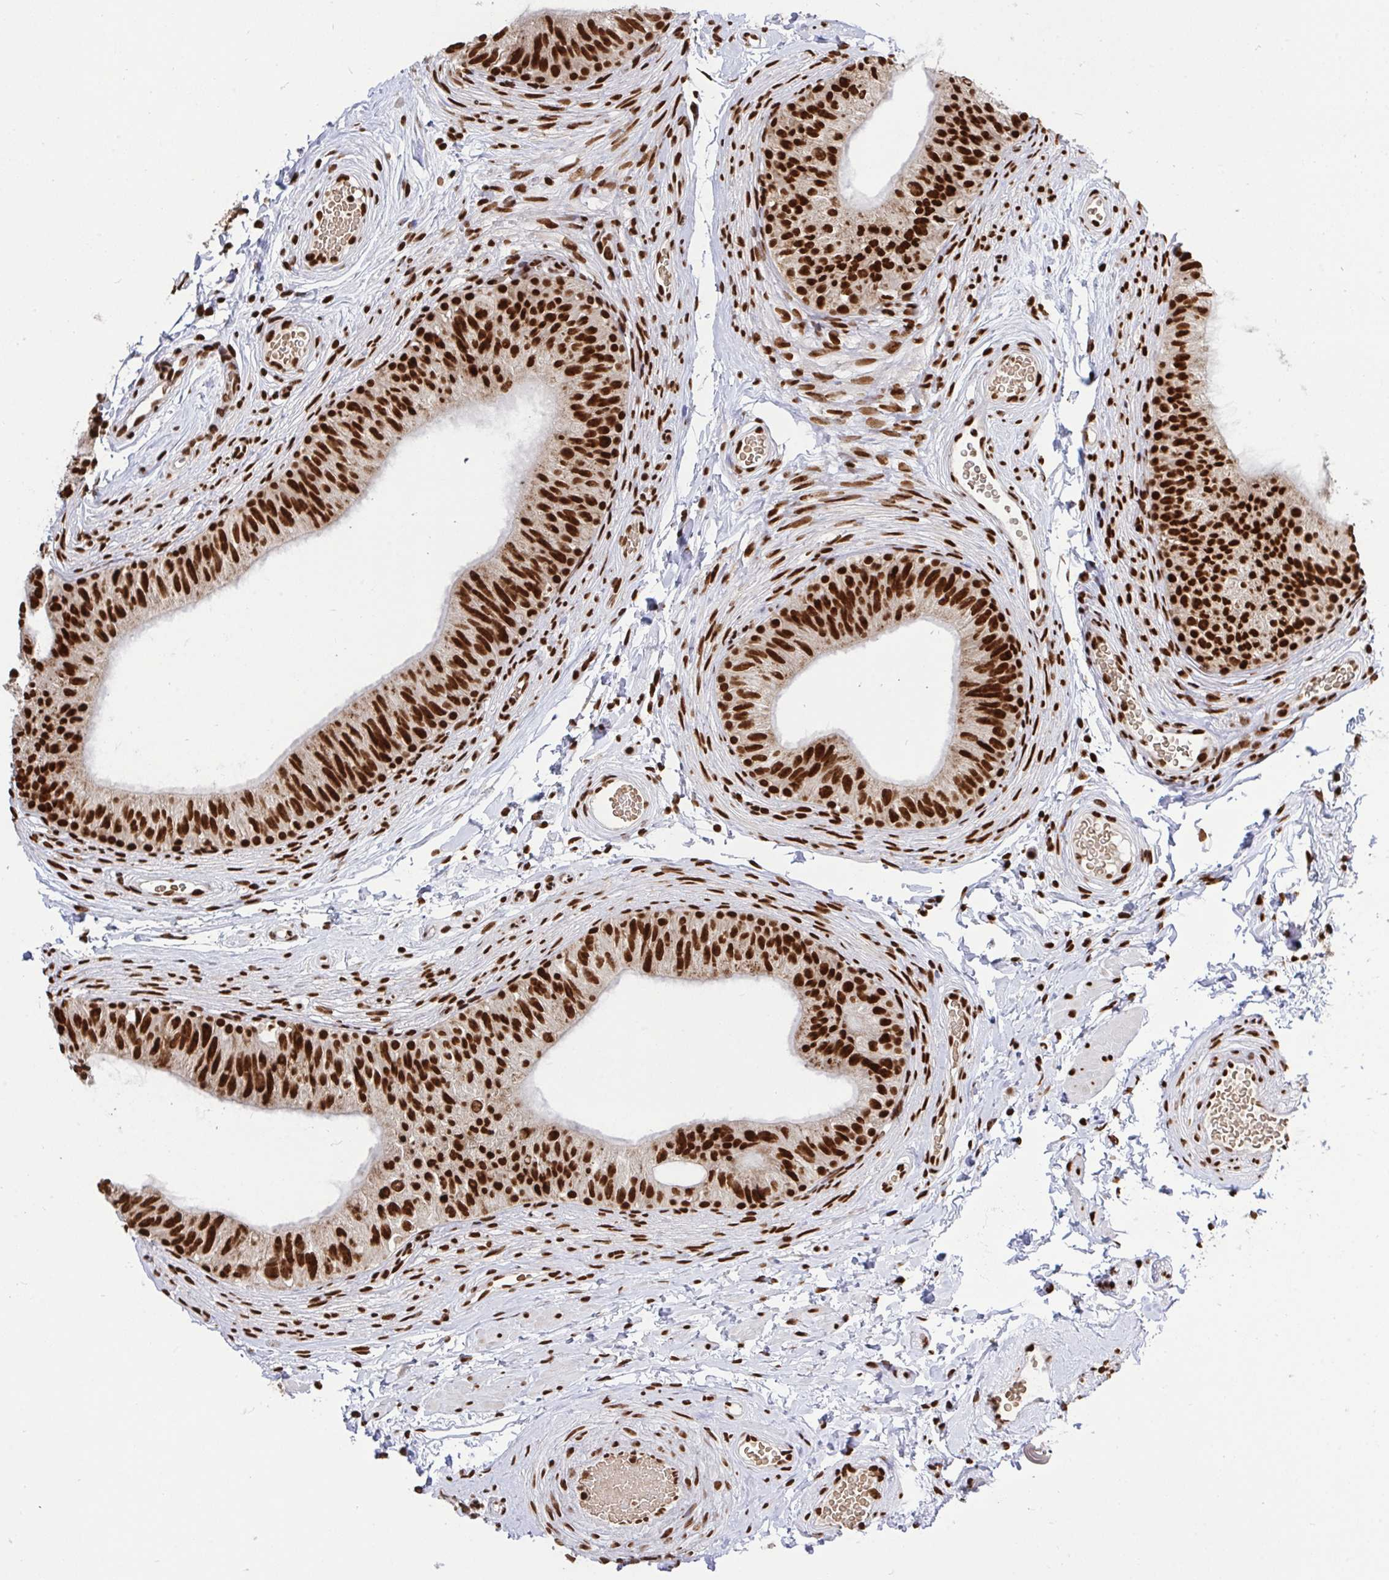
{"staining": {"intensity": "strong", "quantity": ">75%", "location": "nuclear"}, "tissue": "epididymis", "cell_type": "Glandular cells", "image_type": "normal", "snomed": [{"axis": "morphology", "description": "Normal tissue, NOS"}, {"axis": "topography", "description": "Epididymis, spermatic cord, NOS"}, {"axis": "topography", "description": "Epididymis"}, {"axis": "topography", "description": "Peripheral nerve tissue"}], "caption": "Epididymis stained with DAB (3,3'-diaminobenzidine) immunohistochemistry demonstrates high levels of strong nuclear staining in about >75% of glandular cells.", "gene": "ENSG00000268083", "patient": {"sex": "male", "age": 29}}